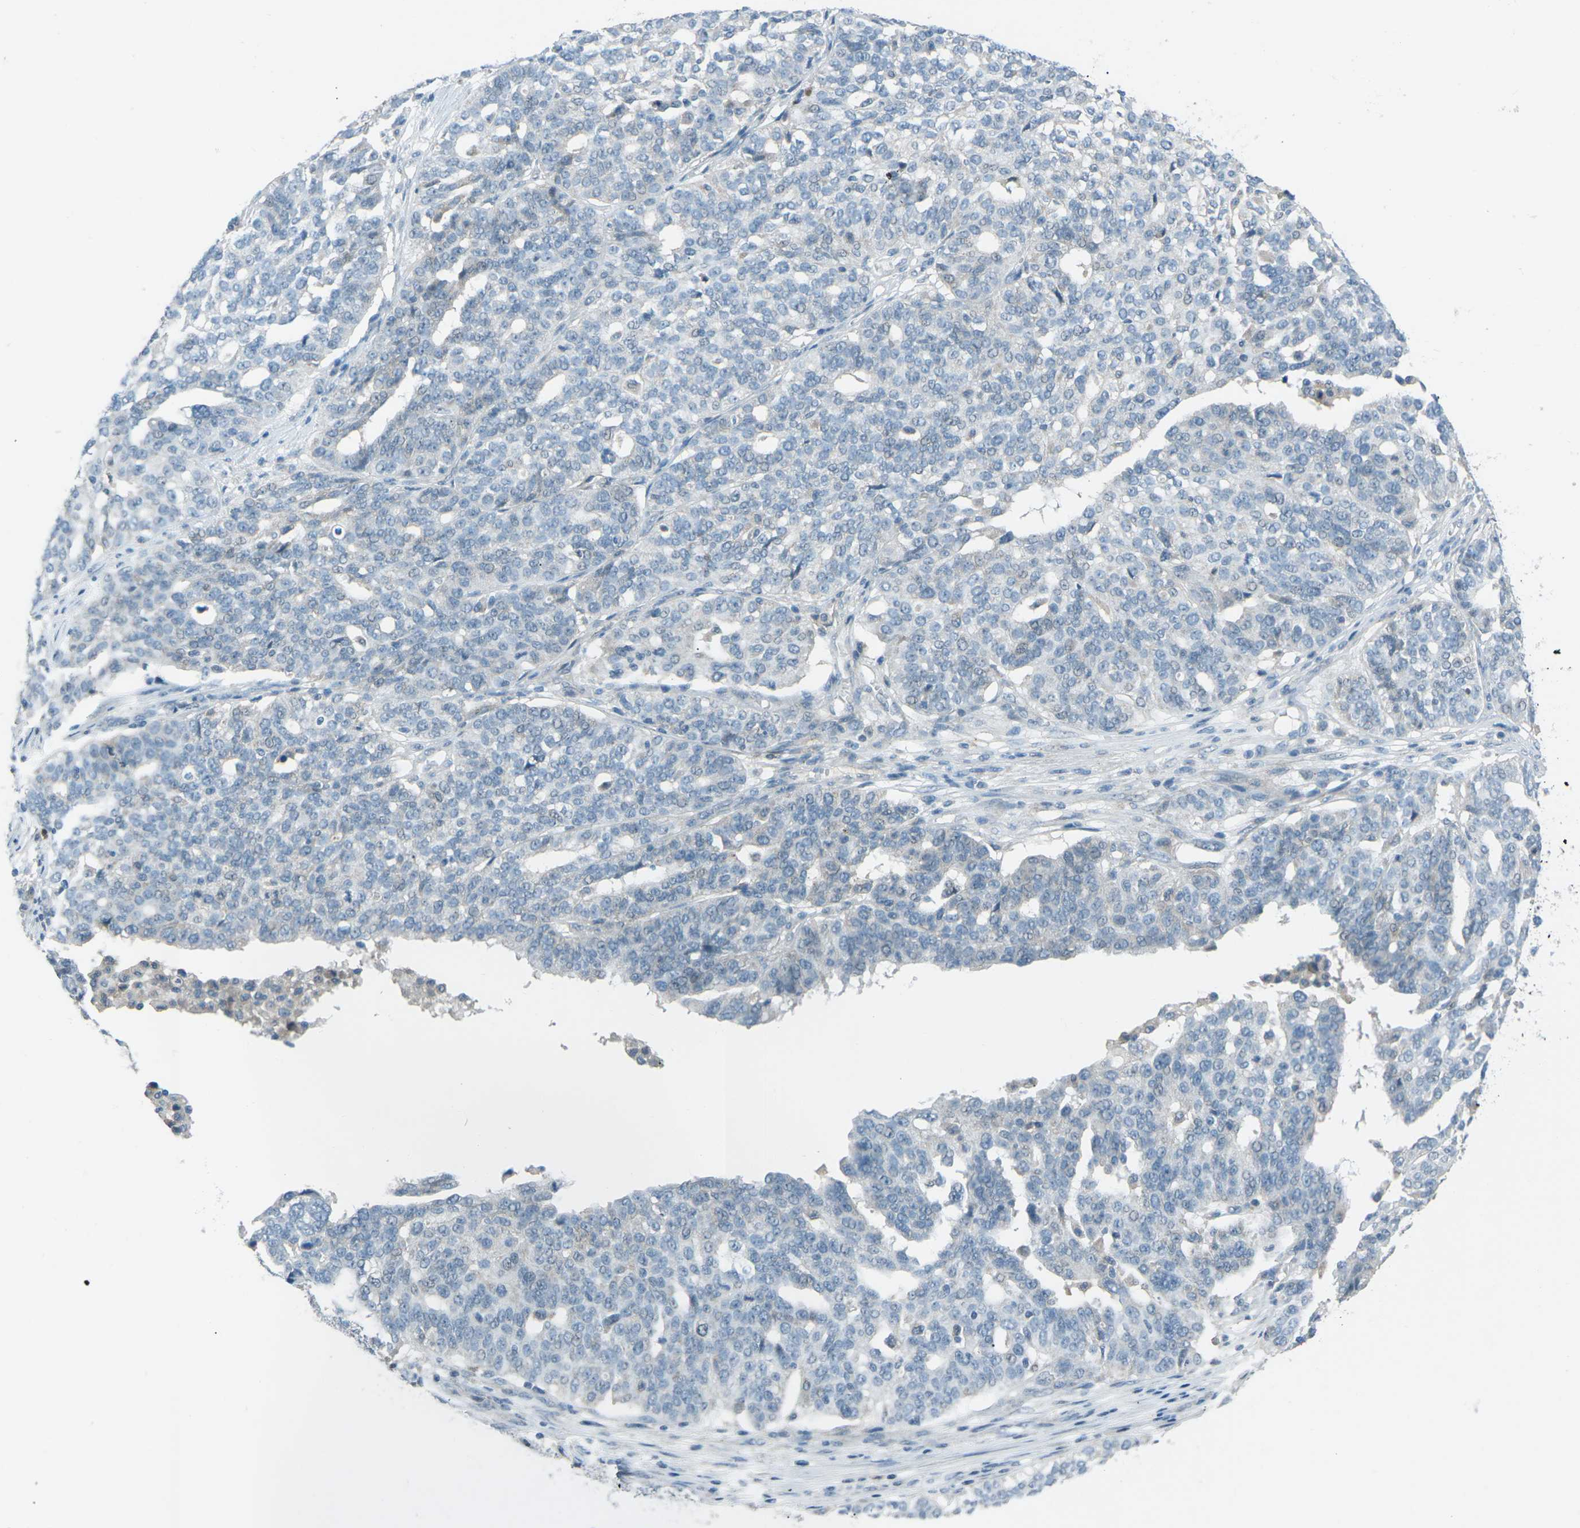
{"staining": {"intensity": "negative", "quantity": "none", "location": "none"}, "tissue": "ovarian cancer", "cell_type": "Tumor cells", "image_type": "cancer", "snomed": [{"axis": "morphology", "description": "Cystadenocarcinoma, serous, NOS"}, {"axis": "topography", "description": "Ovary"}], "caption": "This is an immunohistochemistry histopathology image of human ovarian cancer. There is no expression in tumor cells.", "gene": "PRKCA", "patient": {"sex": "female", "age": 59}}